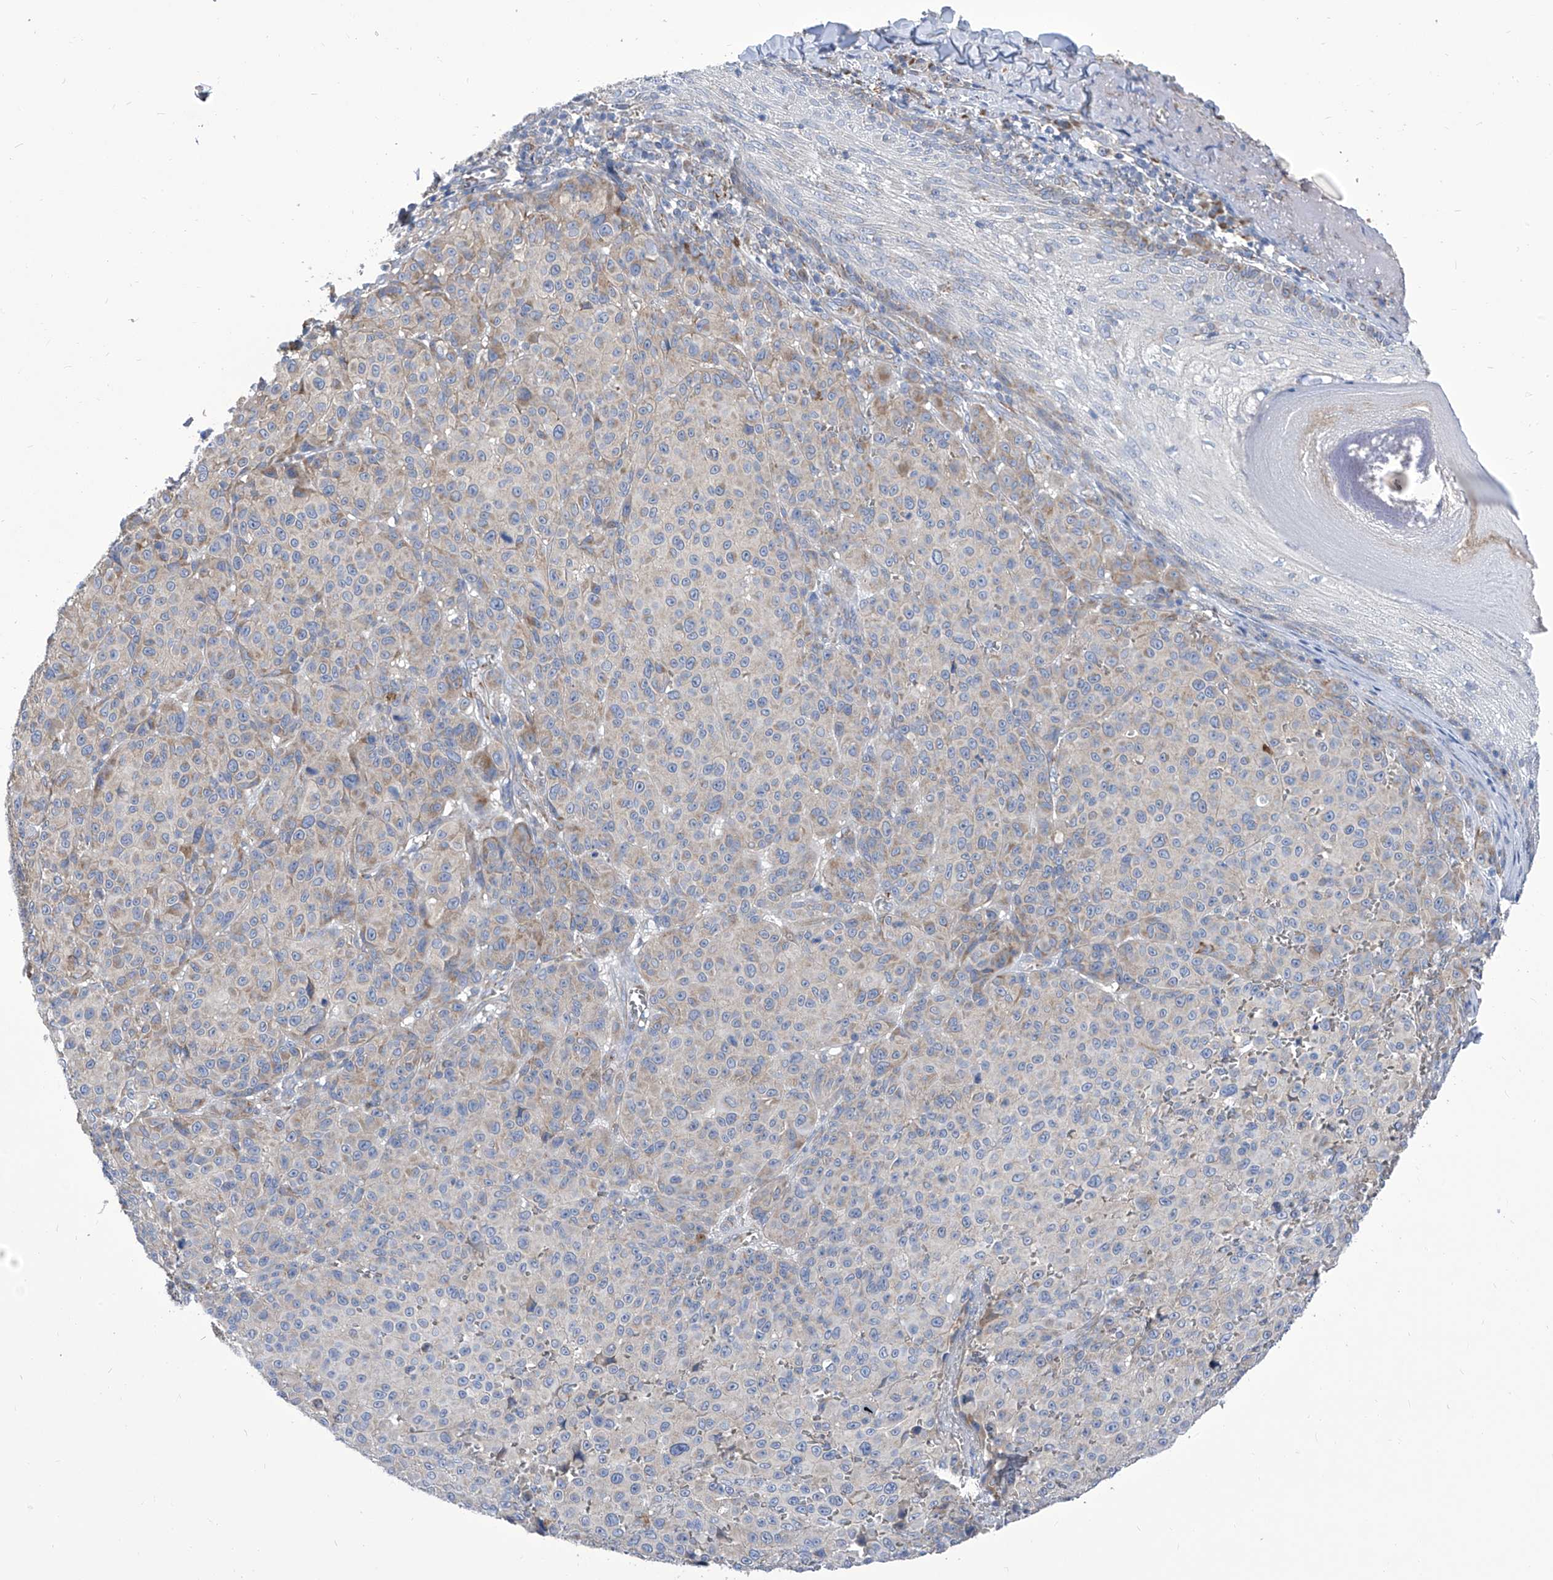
{"staining": {"intensity": "weak", "quantity": "25%-75%", "location": "cytoplasmic/membranous"}, "tissue": "melanoma", "cell_type": "Tumor cells", "image_type": "cancer", "snomed": [{"axis": "morphology", "description": "Malignant melanoma, NOS"}, {"axis": "topography", "description": "Skin"}], "caption": "Weak cytoplasmic/membranous positivity for a protein is appreciated in approximately 25%-75% of tumor cells of melanoma using IHC.", "gene": "TJAP1", "patient": {"sex": "male", "age": 73}}